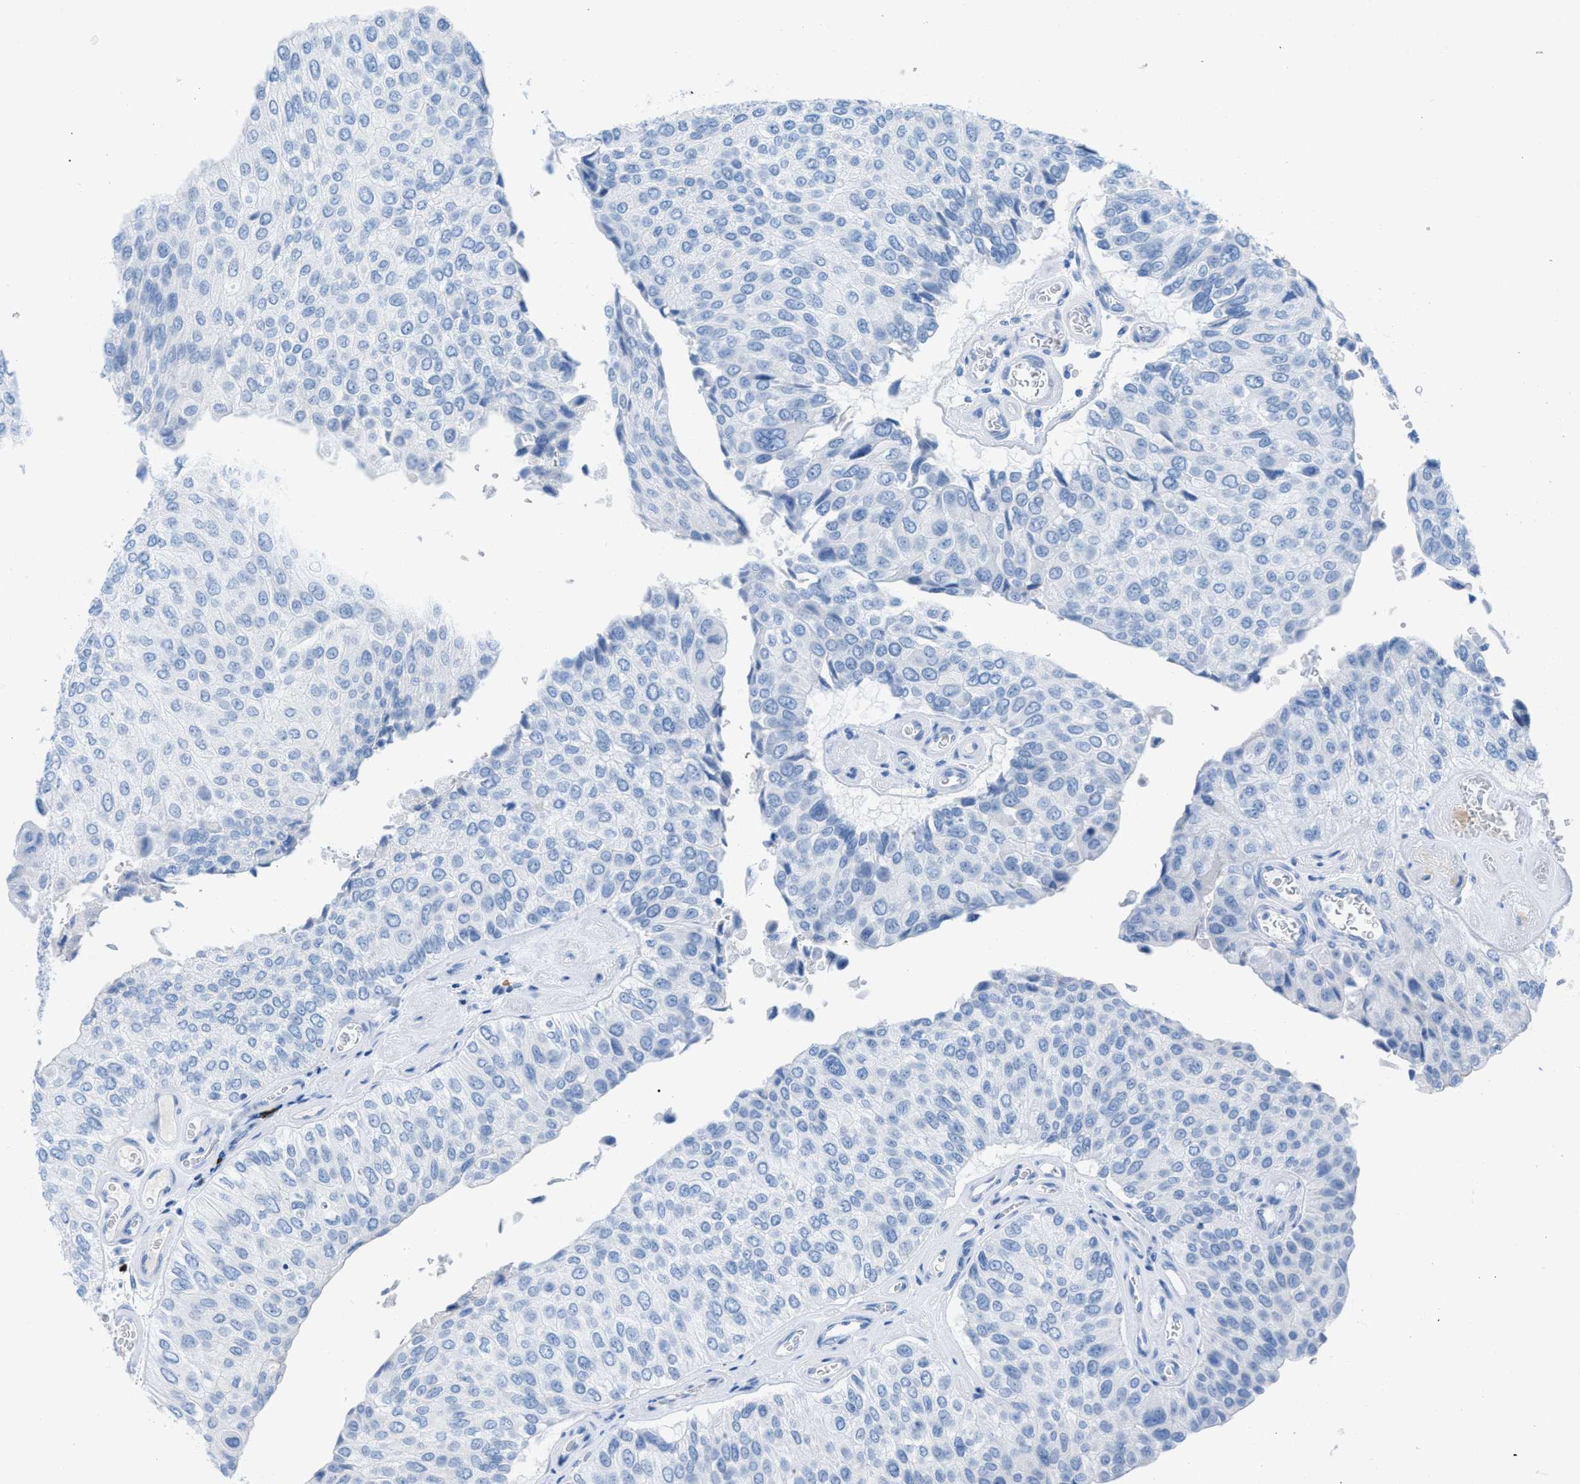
{"staining": {"intensity": "negative", "quantity": "none", "location": "none"}, "tissue": "urothelial cancer", "cell_type": "Tumor cells", "image_type": "cancer", "snomed": [{"axis": "morphology", "description": "Urothelial carcinoma, High grade"}, {"axis": "topography", "description": "Kidney"}, {"axis": "topography", "description": "Urinary bladder"}], "caption": "Tumor cells show no significant protein positivity in high-grade urothelial carcinoma.", "gene": "TCL1A", "patient": {"sex": "male", "age": 77}}